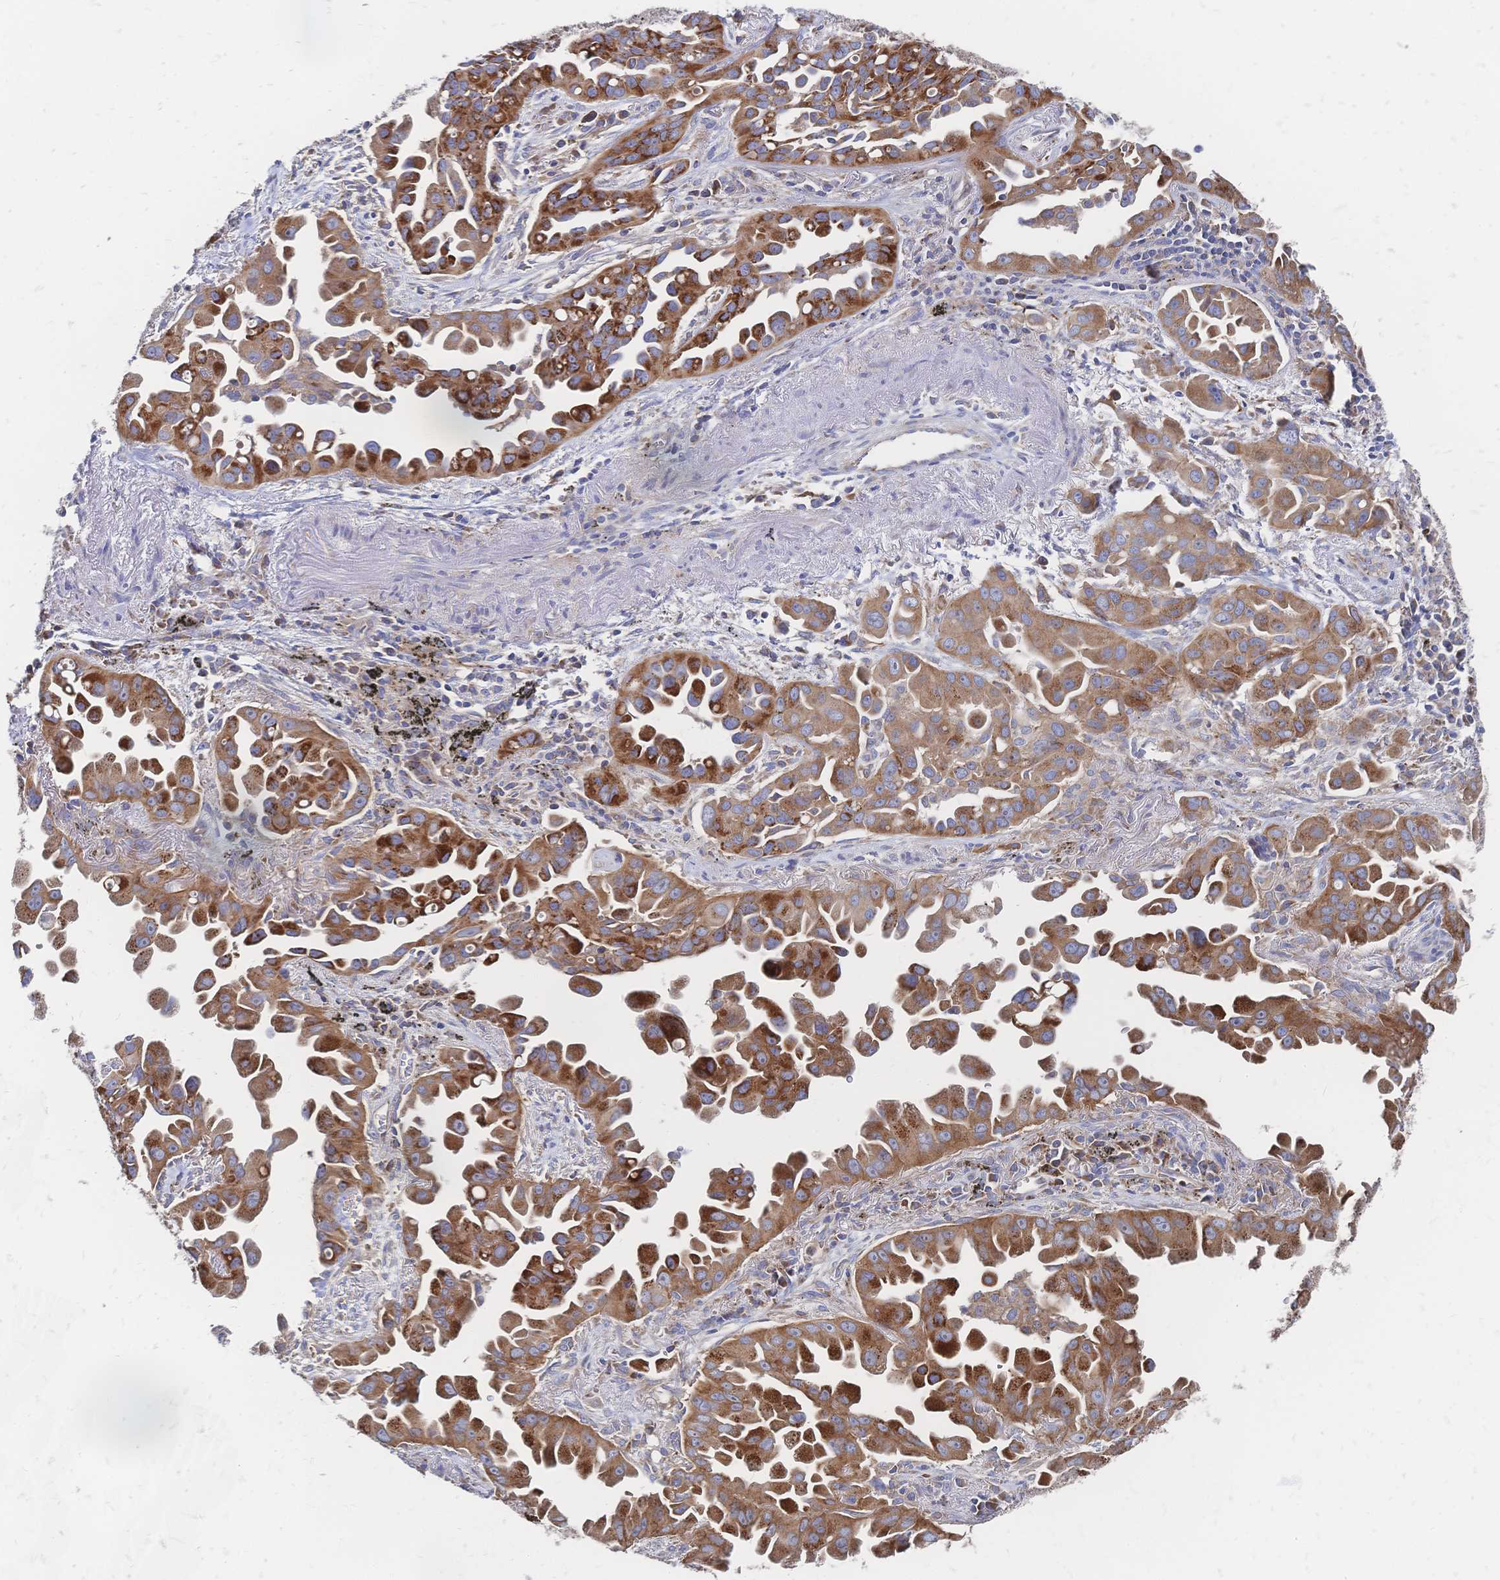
{"staining": {"intensity": "strong", "quantity": ">75%", "location": "cytoplasmic/membranous"}, "tissue": "lung cancer", "cell_type": "Tumor cells", "image_type": "cancer", "snomed": [{"axis": "morphology", "description": "Adenocarcinoma, NOS"}, {"axis": "topography", "description": "Lung"}], "caption": "Protein staining displays strong cytoplasmic/membranous positivity in approximately >75% of tumor cells in lung cancer (adenocarcinoma). (Brightfield microscopy of DAB IHC at high magnification).", "gene": "SORBS1", "patient": {"sex": "male", "age": 68}}